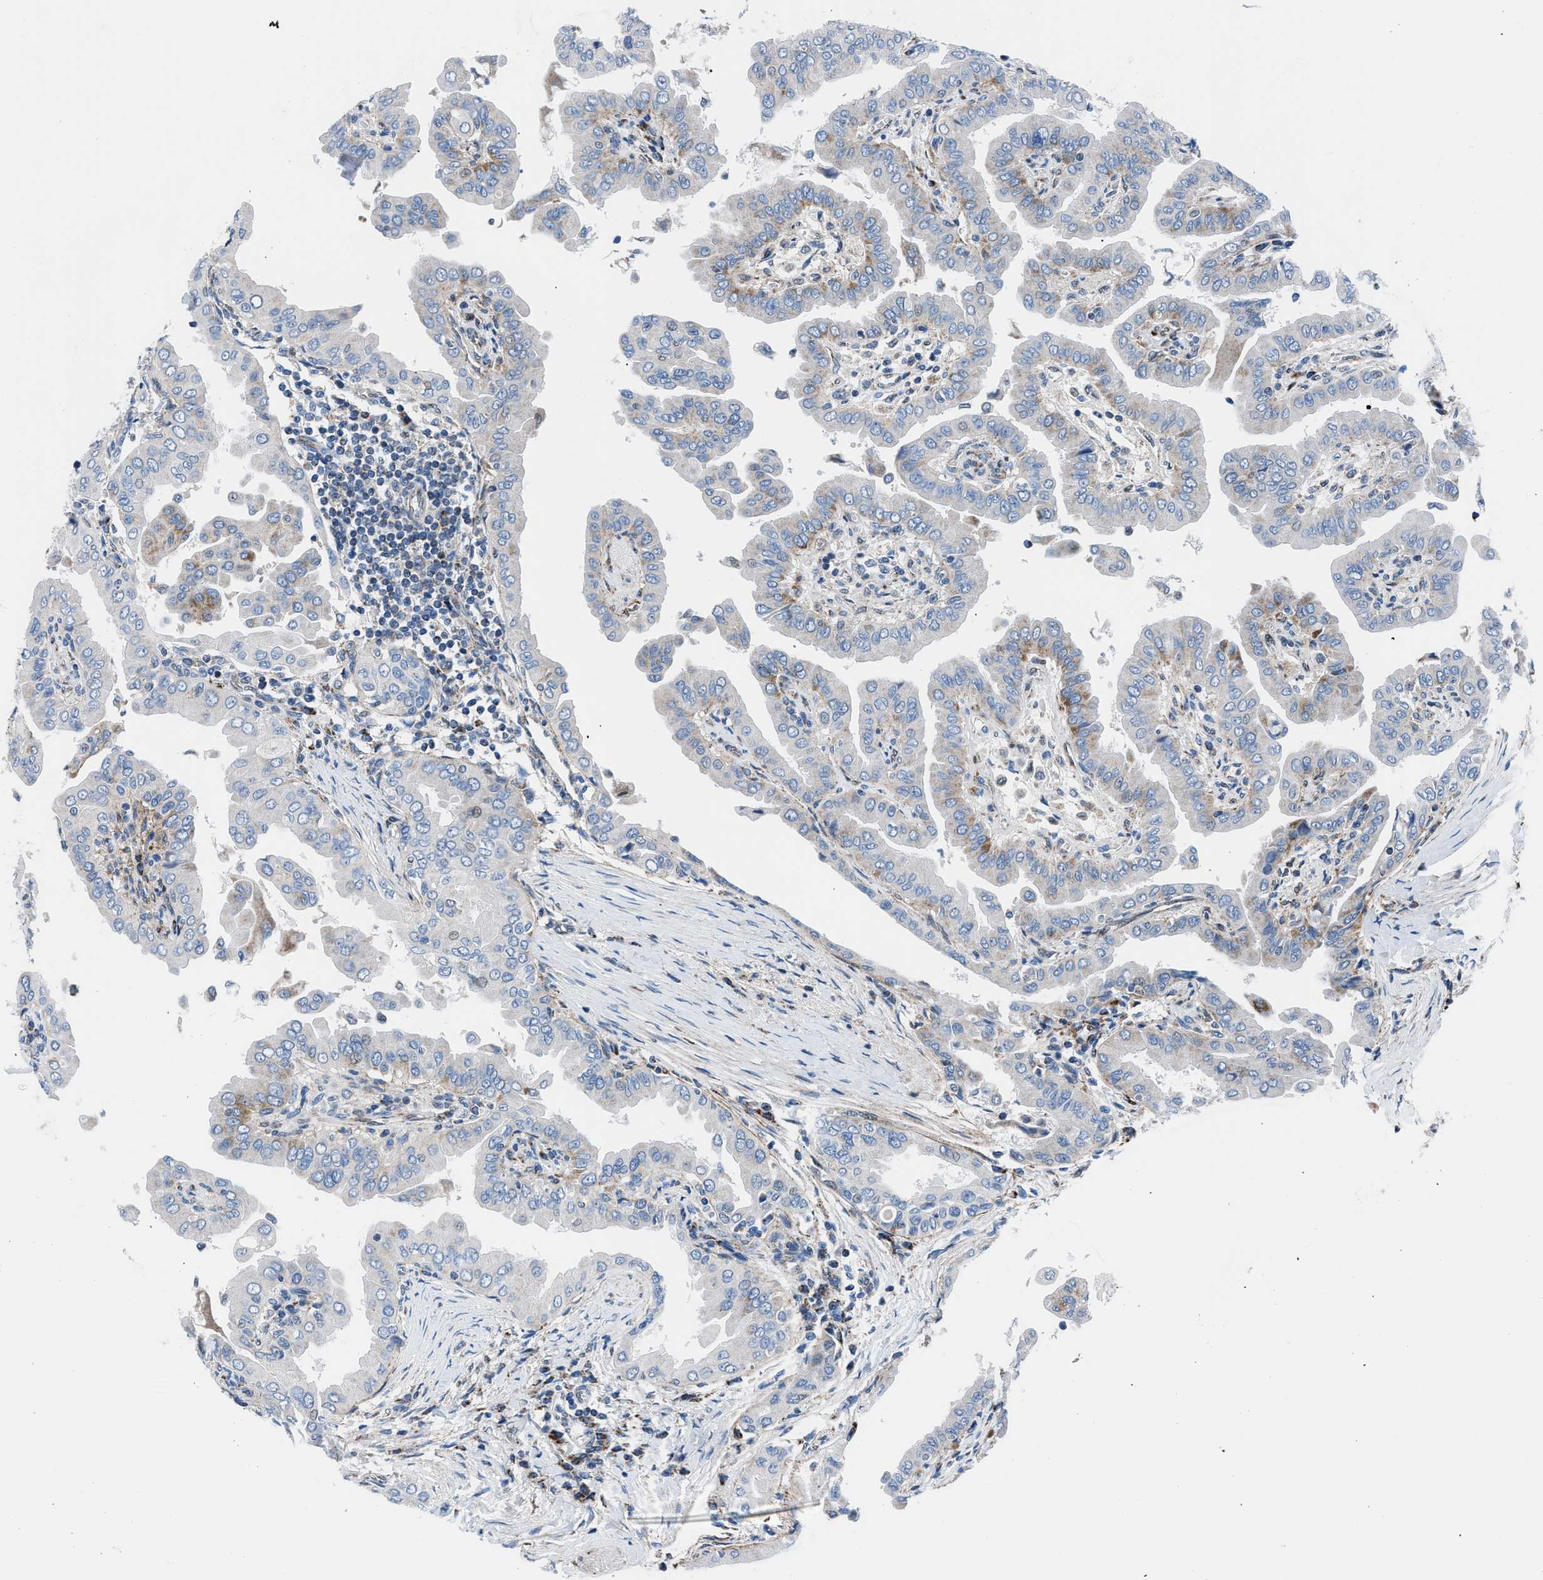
{"staining": {"intensity": "weak", "quantity": "<25%", "location": "cytoplasmic/membranous"}, "tissue": "thyroid cancer", "cell_type": "Tumor cells", "image_type": "cancer", "snomed": [{"axis": "morphology", "description": "Papillary adenocarcinoma, NOS"}, {"axis": "topography", "description": "Thyroid gland"}], "caption": "This is a photomicrograph of immunohistochemistry staining of thyroid cancer (papillary adenocarcinoma), which shows no expression in tumor cells.", "gene": "LMO2", "patient": {"sex": "male", "age": 33}}